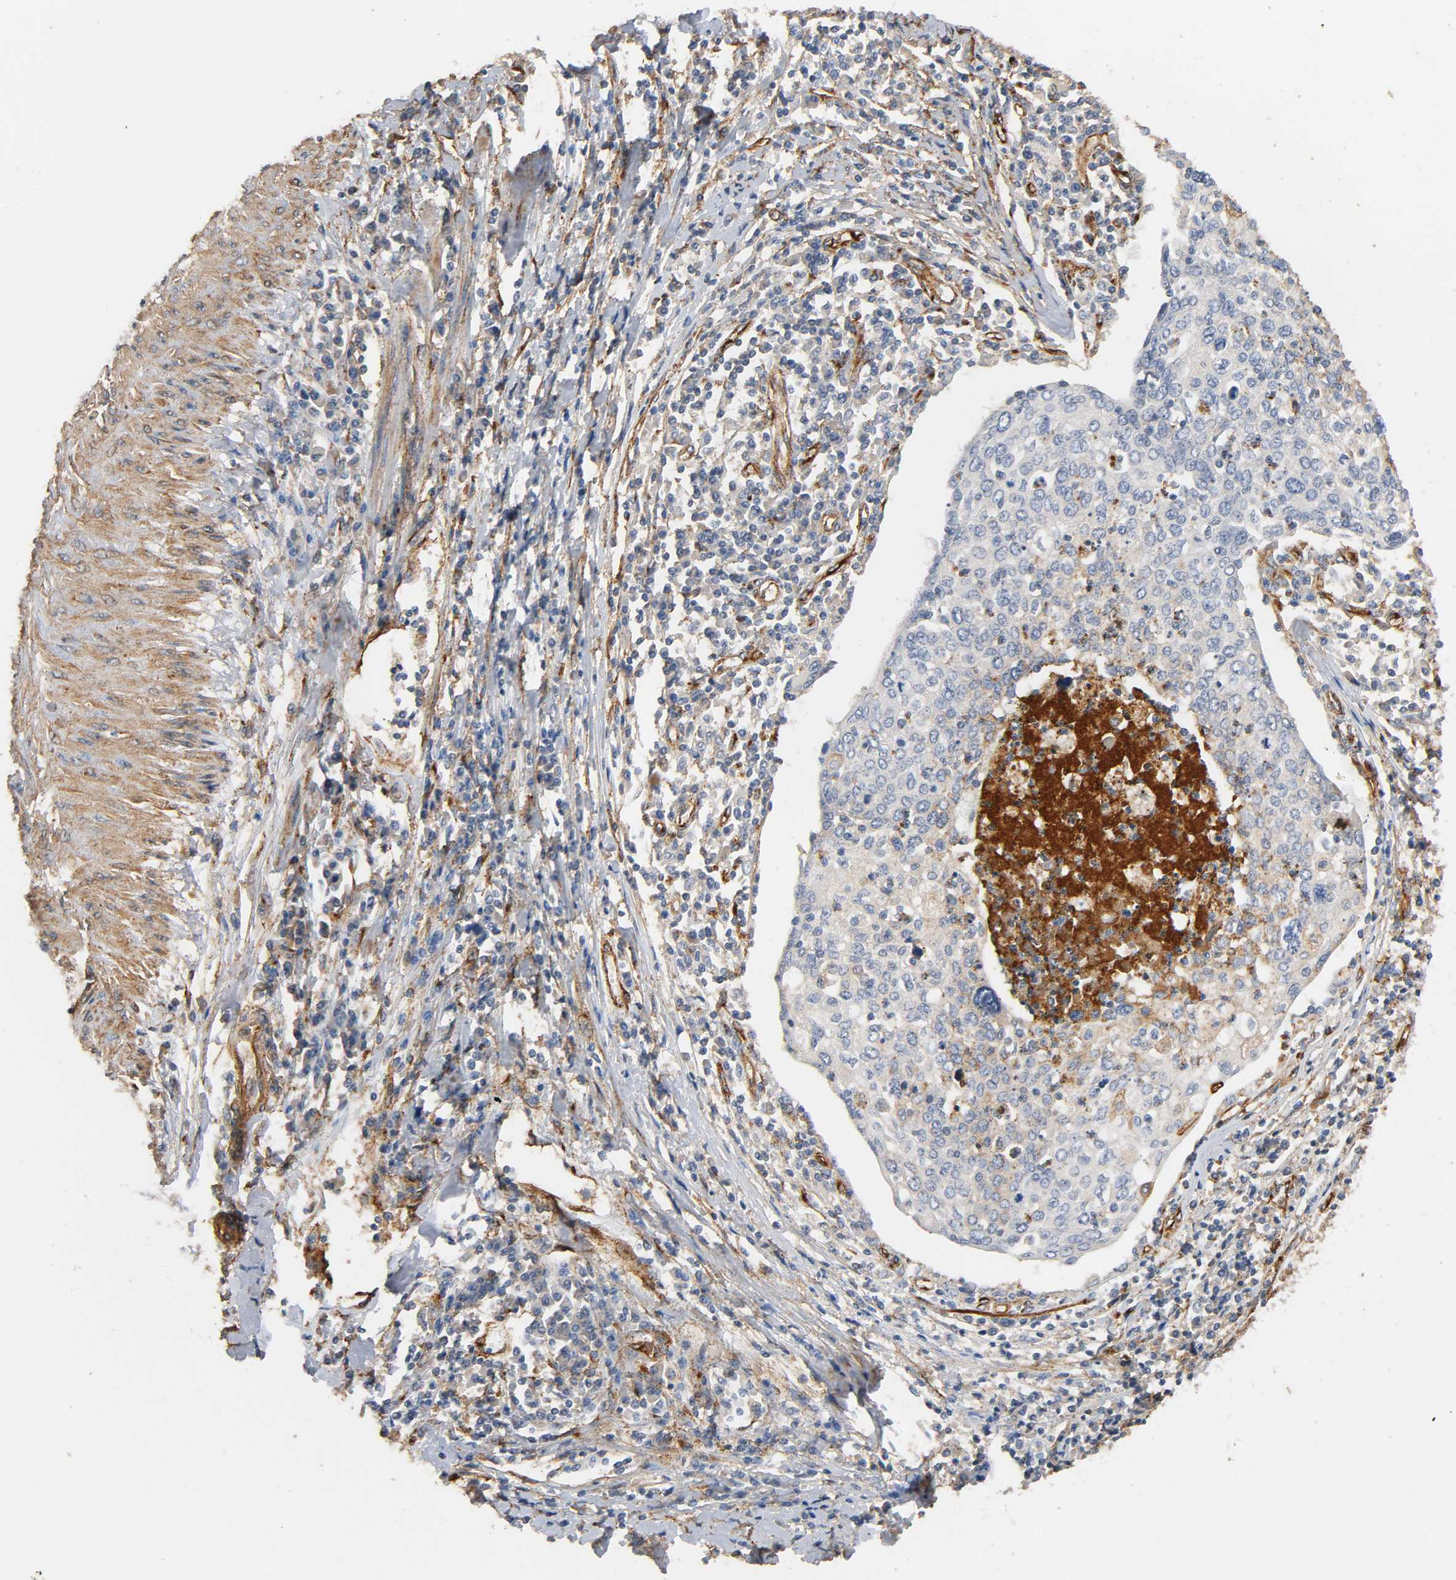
{"staining": {"intensity": "weak", "quantity": "25%-75%", "location": "cytoplasmic/membranous"}, "tissue": "cervical cancer", "cell_type": "Tumor cells", "image_type": "cancer", "snomed": [{"axis": "morphology", "description": "Squamous cell carcinoma, NOS"}, {"axis": "topography", "description": "Cervix"}], "caption": "Human cervical squamous cell carcinoma stained for a protein (brown) displays weak cytoplasmic/membranous positive expression in approximately 25%-75% of tumor cells.", "gene": "IFITM3", "patient": {"sex": "female", "age": 40}}